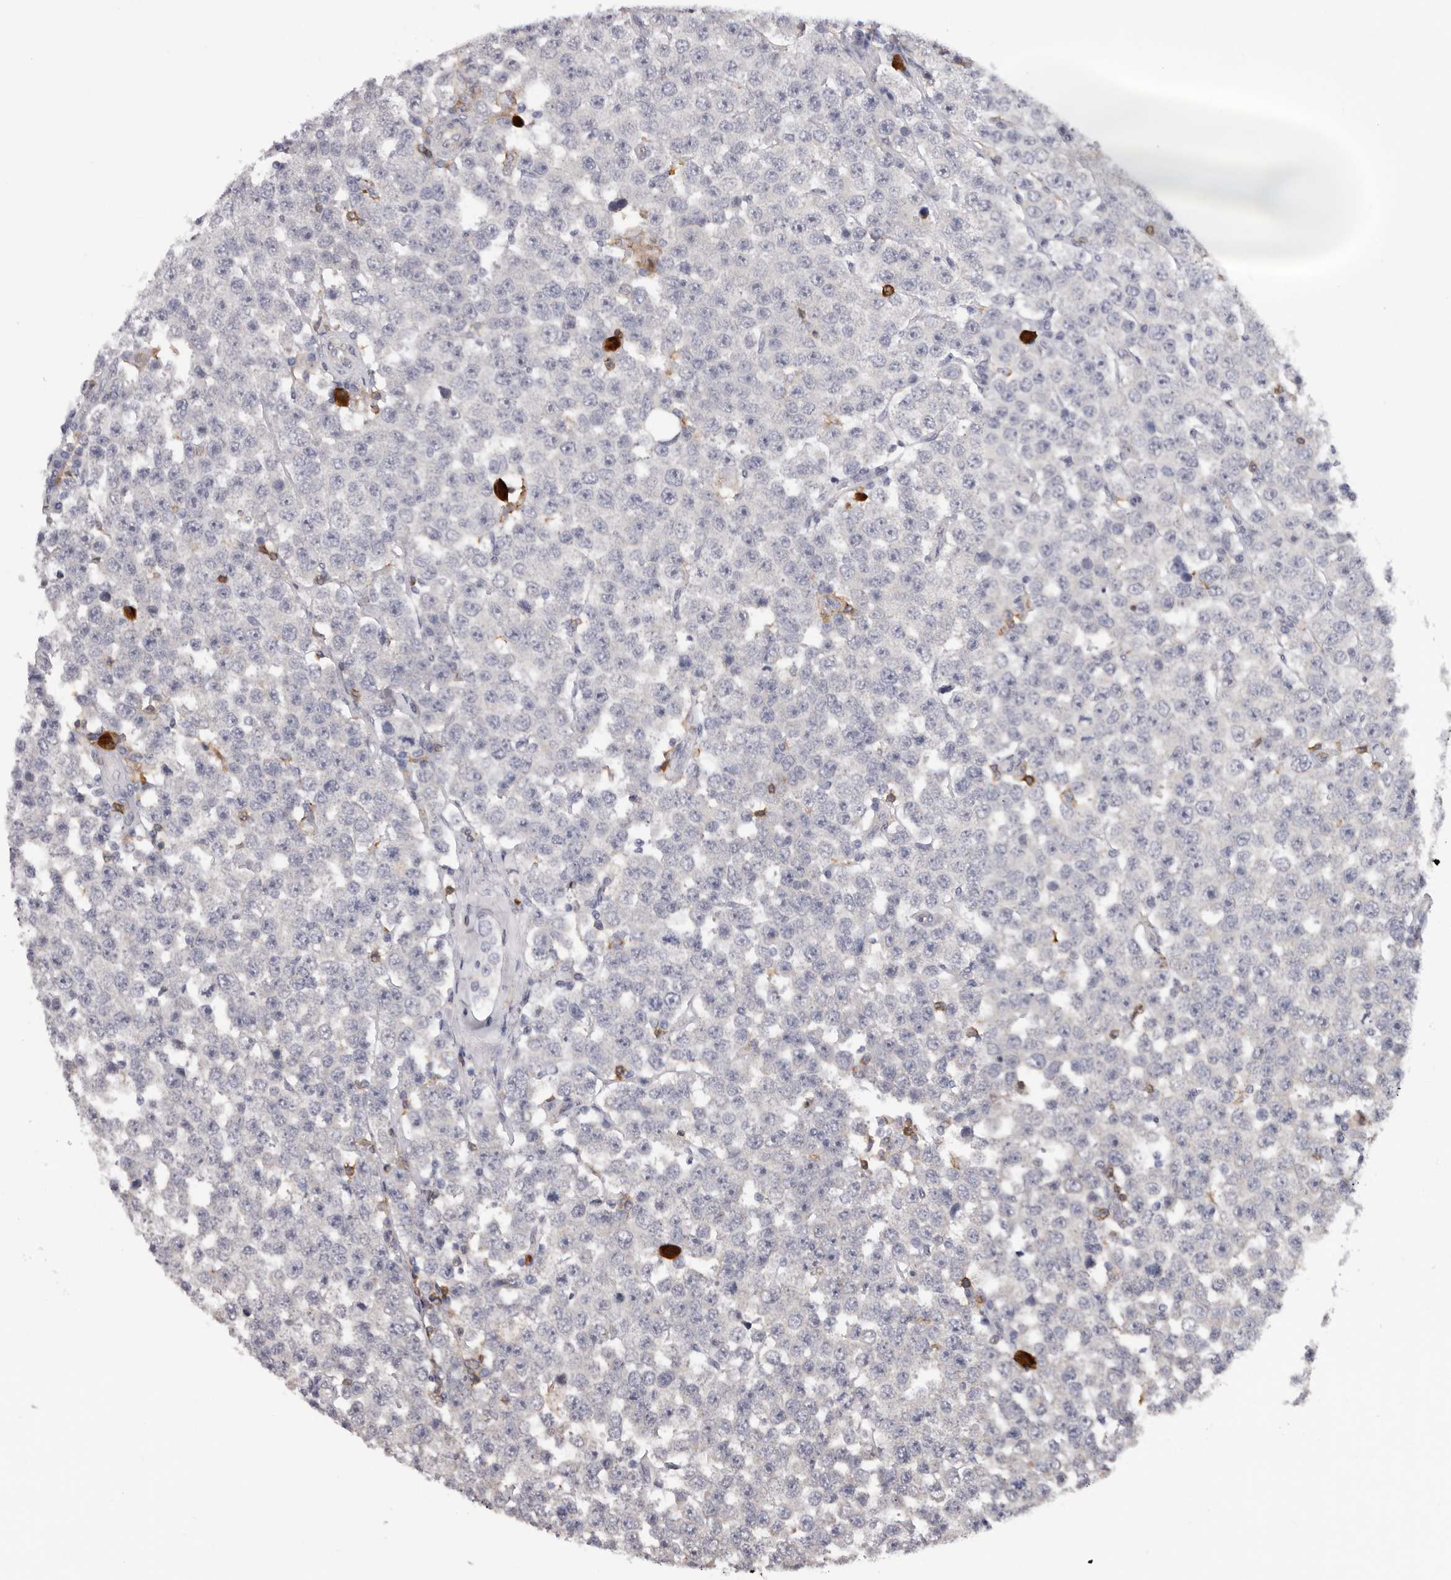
{"staining": {"intensity": "negative", "quantity": "none", "location": "none"}, "tissue": "testis cancer", "cell_type": "Tumor cells", "image_type": "cancer", "snomed": [{"axis": "morphology", "description": "Seminoma, NOS"}, {"axis": "topography", "description": "Testis"}], "caption": "Immunohistochemistry histopathology image of testis cancer stained for a protein (brown), which demonstrates no positivity in tumor cells. The staining was performed using DAB (3,3'-diaminobenzidine) to visualize the protein expression in brown, while the nuclei were stained in blue with hematoxylin (Magnification: 20x).", "gene": "PRR12", "patient": {"sex": "male", "age": 28}}